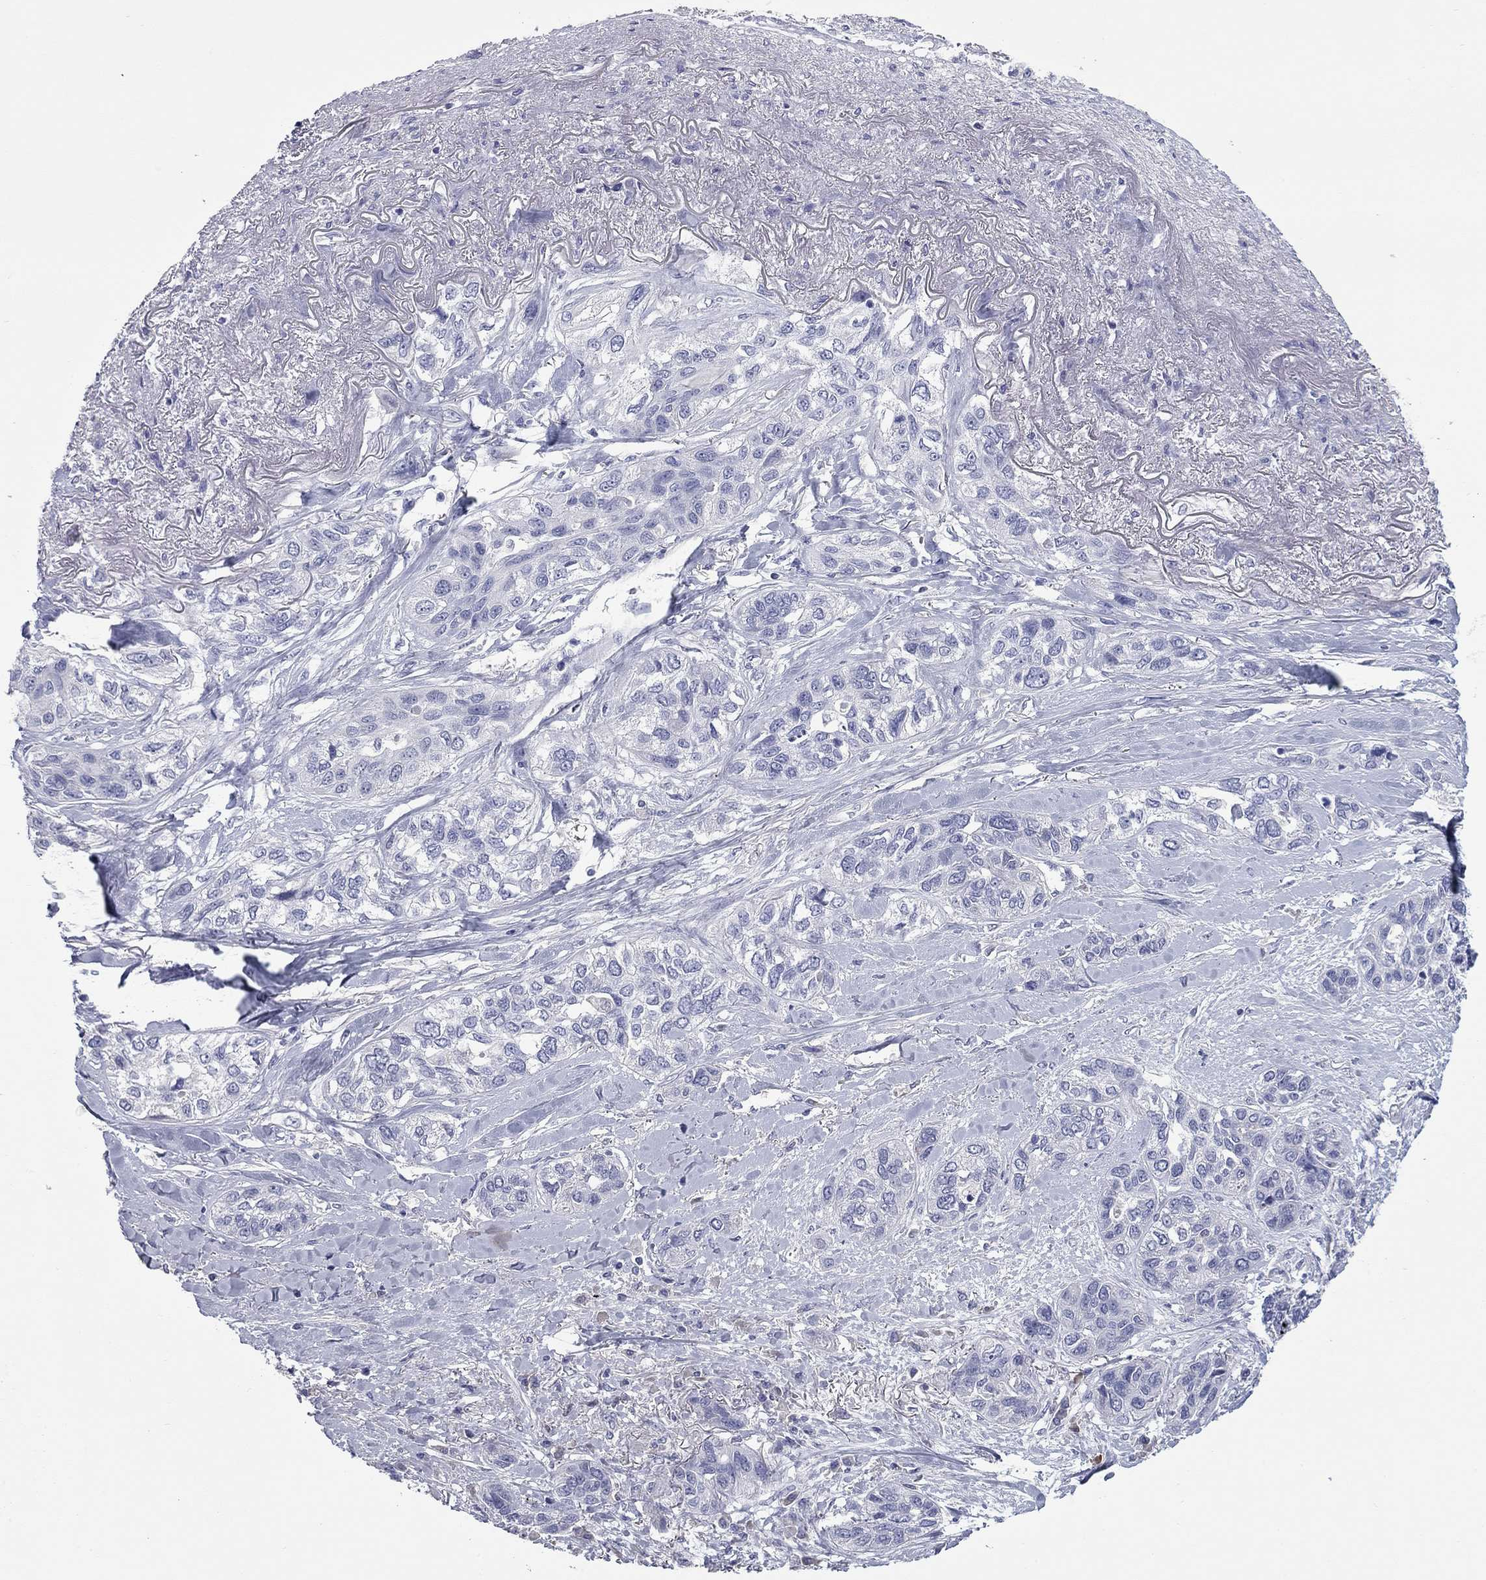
{"staining": {"intensity": "negative", "quantity": "none", "location": "none"}, "tissue": "lung cancer", "cell_type": "Tumor cells", "image_type": "cancer", "snomed": [{"axis": "morphology", "description": "Squamous cell carcinoma, NOS"}, {"axis": "topography", "description": "Lung"}], "caption": "A histopathology image of human lung squamous cell carcinoma is negative for staining in tumor cells.", "gene": "UNC119B", "patient": {"sex": "female", "age": 70}}